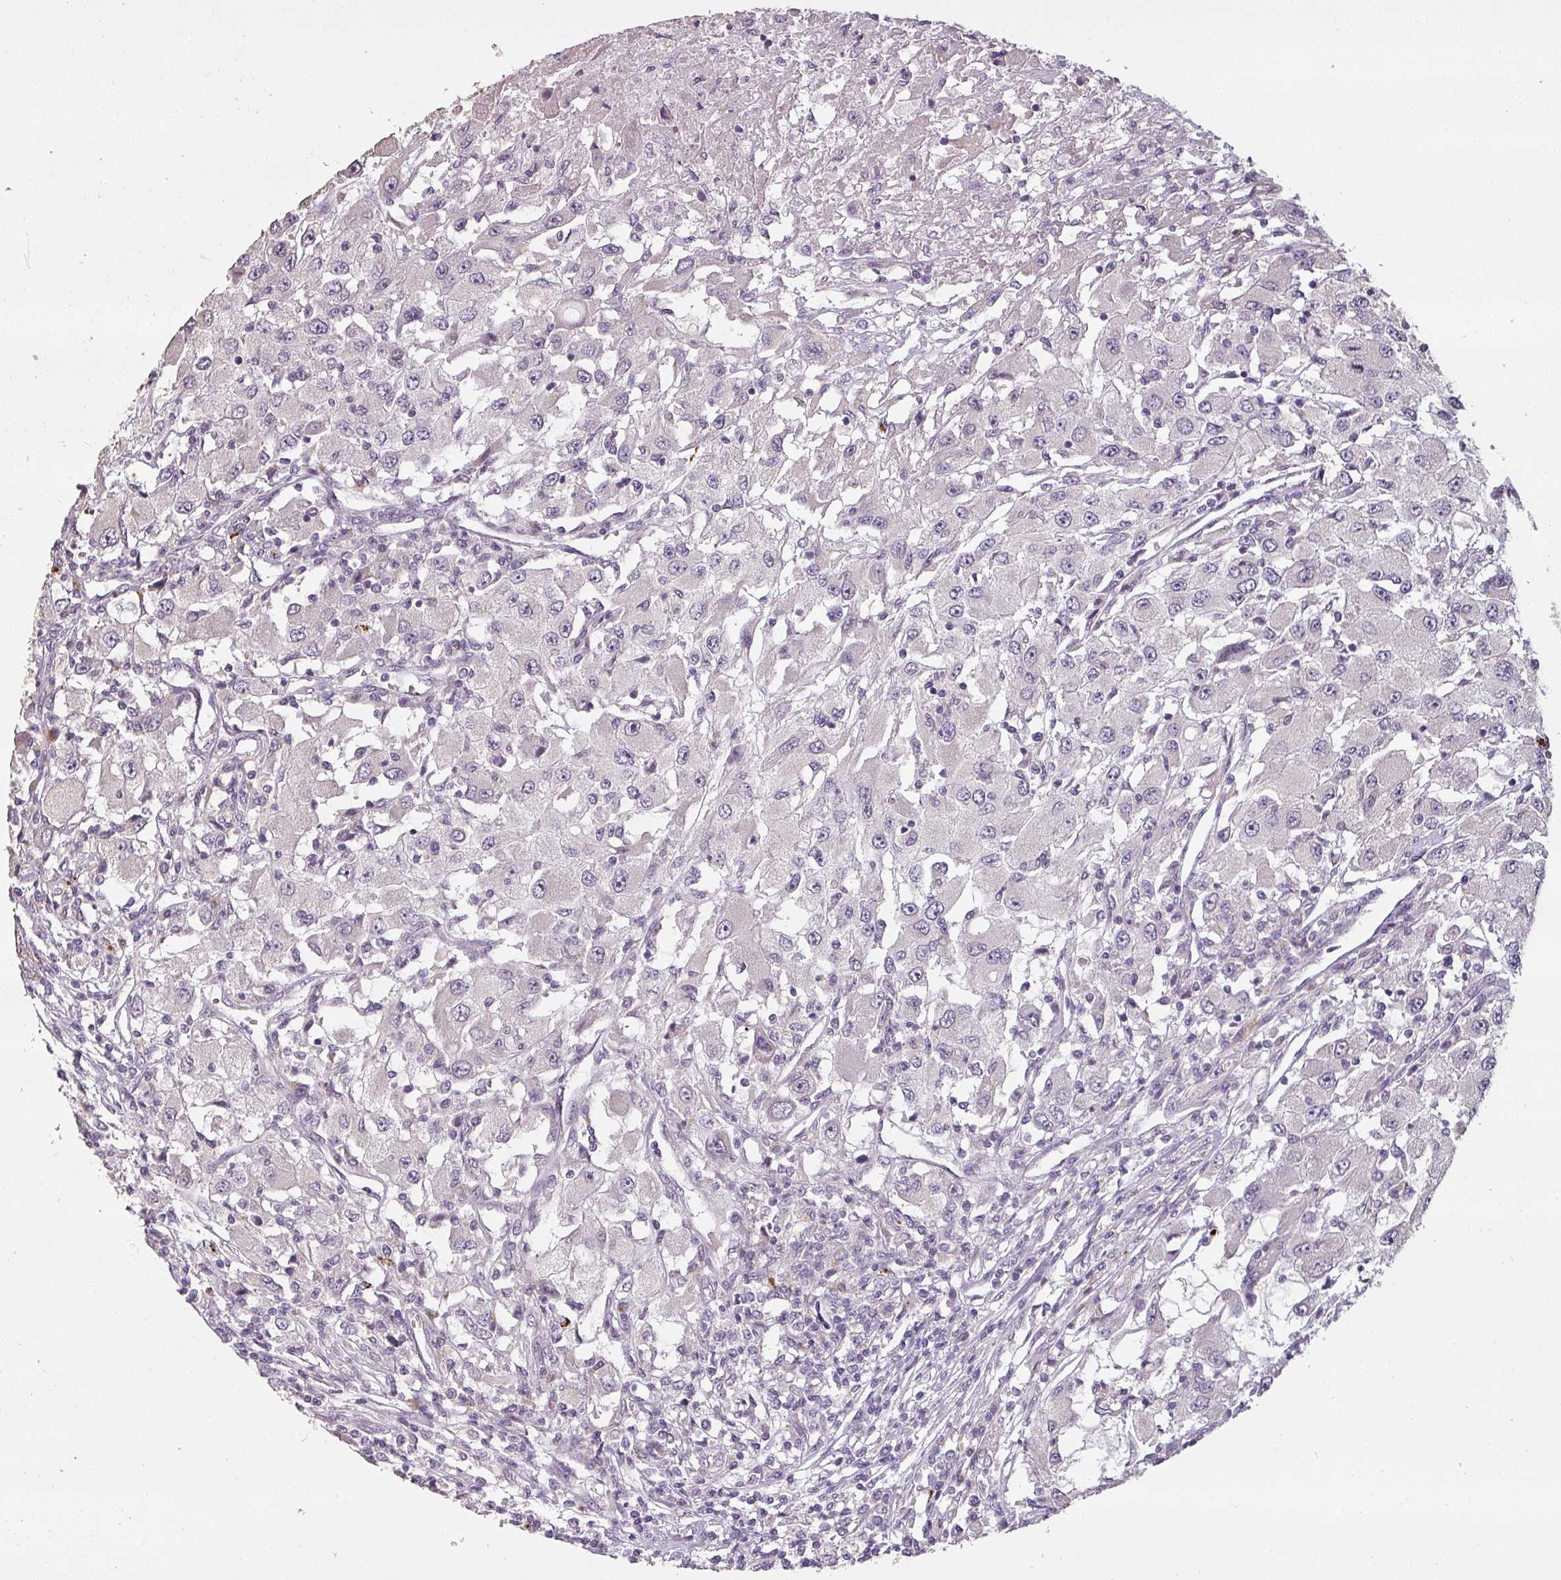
{"staining": {"intensity": "negative", "quantity": "none", "location": "none"}, "tissue": "renal cancer", "cell_type": "Tumor cells", "image_type": "cancer", "snomed": [{"axis": "morphology", "description": "Adenocarcinoma, NOS"}, {"axis": "topography", "description": "Kidney"}], "caption": "High power microscopy micrograph of an immunohistochemistry (IHC) photomicrograph of renal cancer (adenocarcinoma), revealing no significant positivity in tumor cells.", "gene": "LYPLA1", "patient": {"sex": "female", "age": 67}}